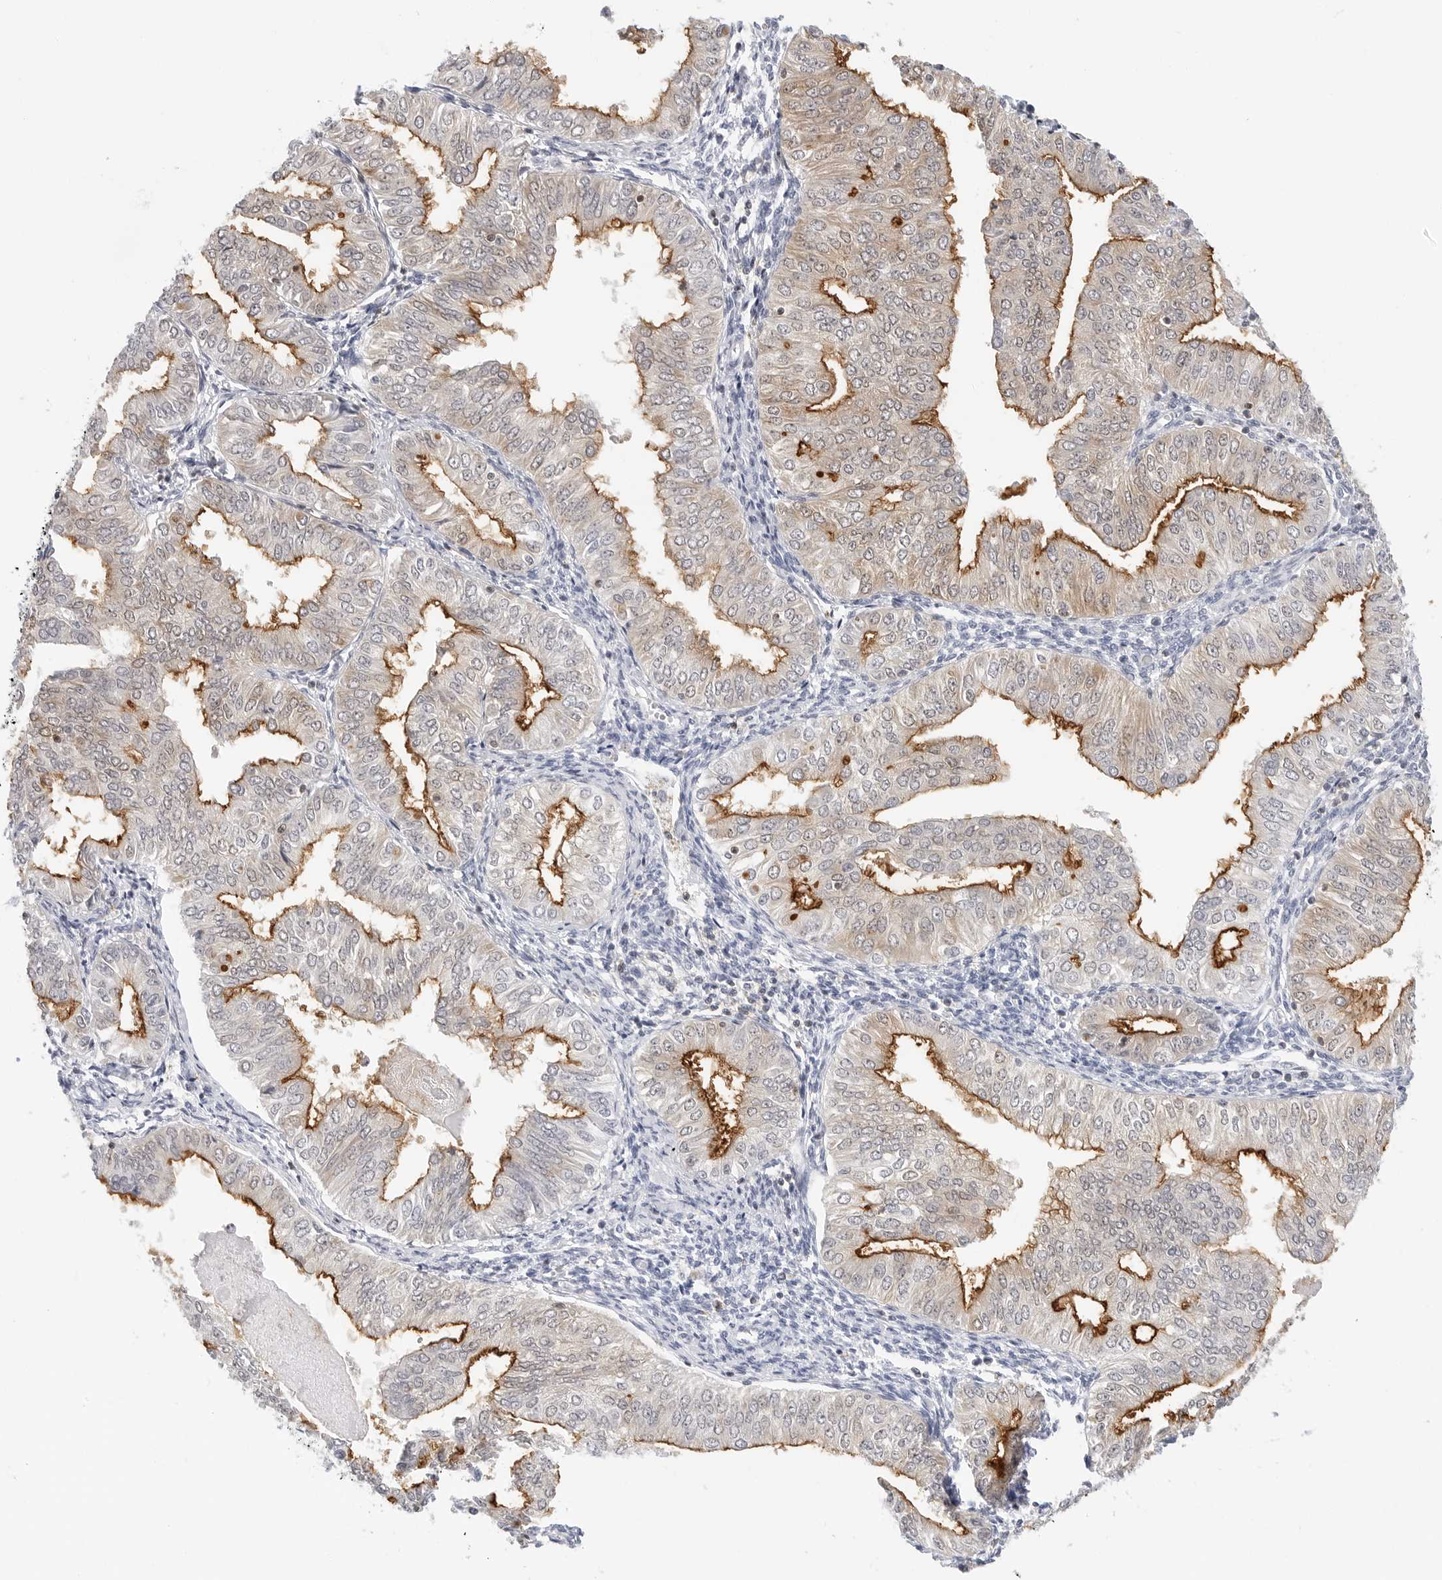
{"staining": {"intensity": "strong", "quantity": "<25%", "location": "cytoplasmic/membranous"}, "tissue": "endometrial cancer", "cell_type": "Tumor cells", "image_type": "cancer", "snomed": [{"axis": "morphology", "description": "Normal tissue, NOS"}, {"axis": "morphology", "description": "Adenocarcinoma, NOS"}, {"axis": "topography", "description": "Endometrium"}], "caption": "Immunohistochemical staining of adenocarcinoma (endometrial) displays medium levels of strong cytoplasmic/membranous expression in about <25% of tumor cells. (DAB (3,3'-diaminobenzidine) IHC, brown staining for protein, blue staining for nuclei).", "gene": "SLC9A3R1", "patient": {"sex": "female", "age": 53}}